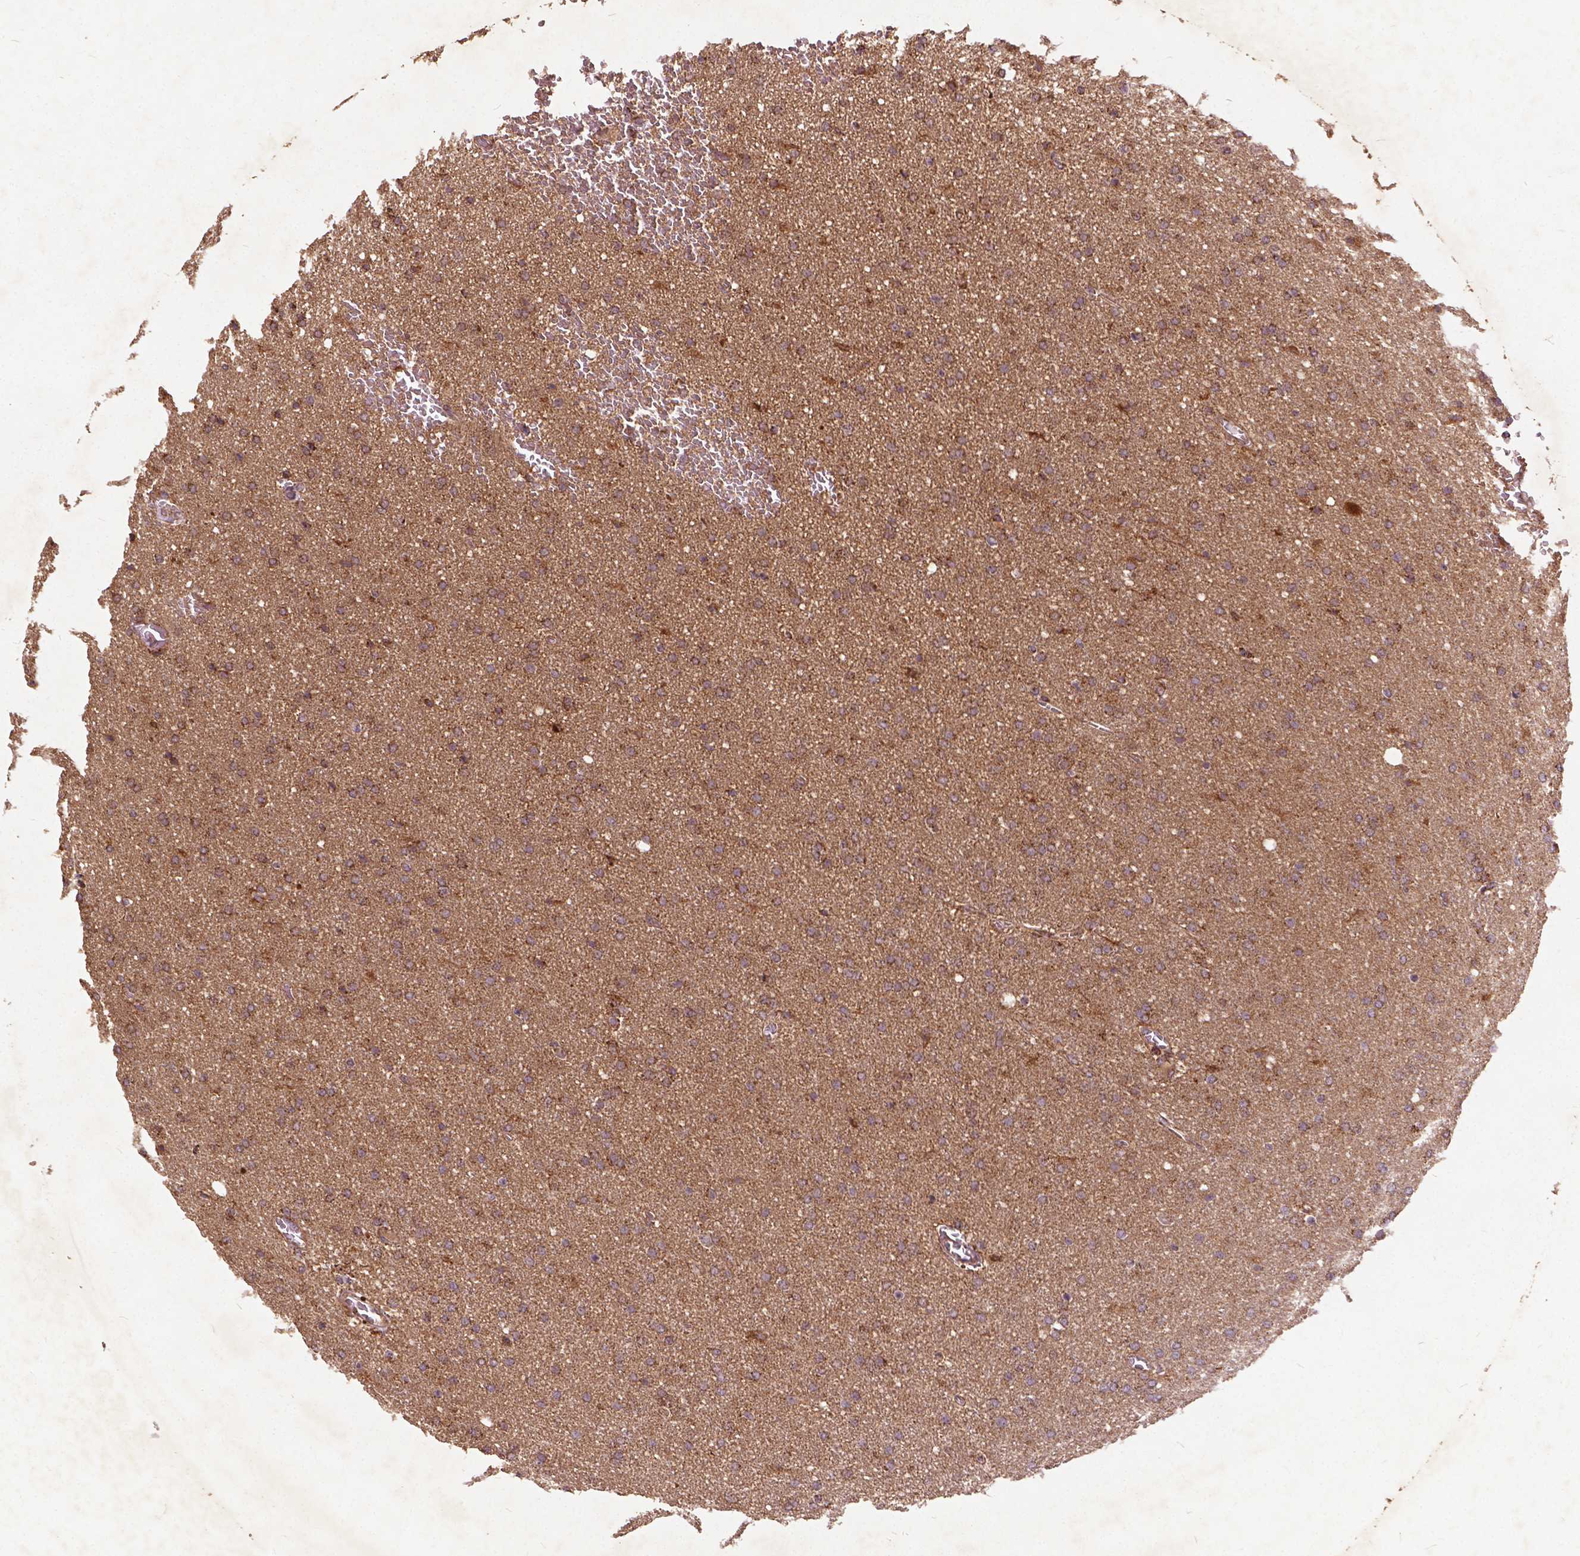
{"staining": {"intensity": "moderate", "quantity": ">75%", "location": "cytoplasmic/membranous"}, "tissue": "glioma", "cell_type": "Tumor cells", "image_type": "cancer", "snomed": [{"axis": "morphology", "description": "Glioma, malignant, High grade"}, {"axis": "topography", "description": "Cerebral cortex"}], "caption": "Immunohistochemical staining of malignant glioma (high-grade) displays medium levels of moderate cytoplasmic/membranous expression in about >75% of tumor cells.", "gene": "UBXN2A", "patient": {"sex": "male", "age": 70}}